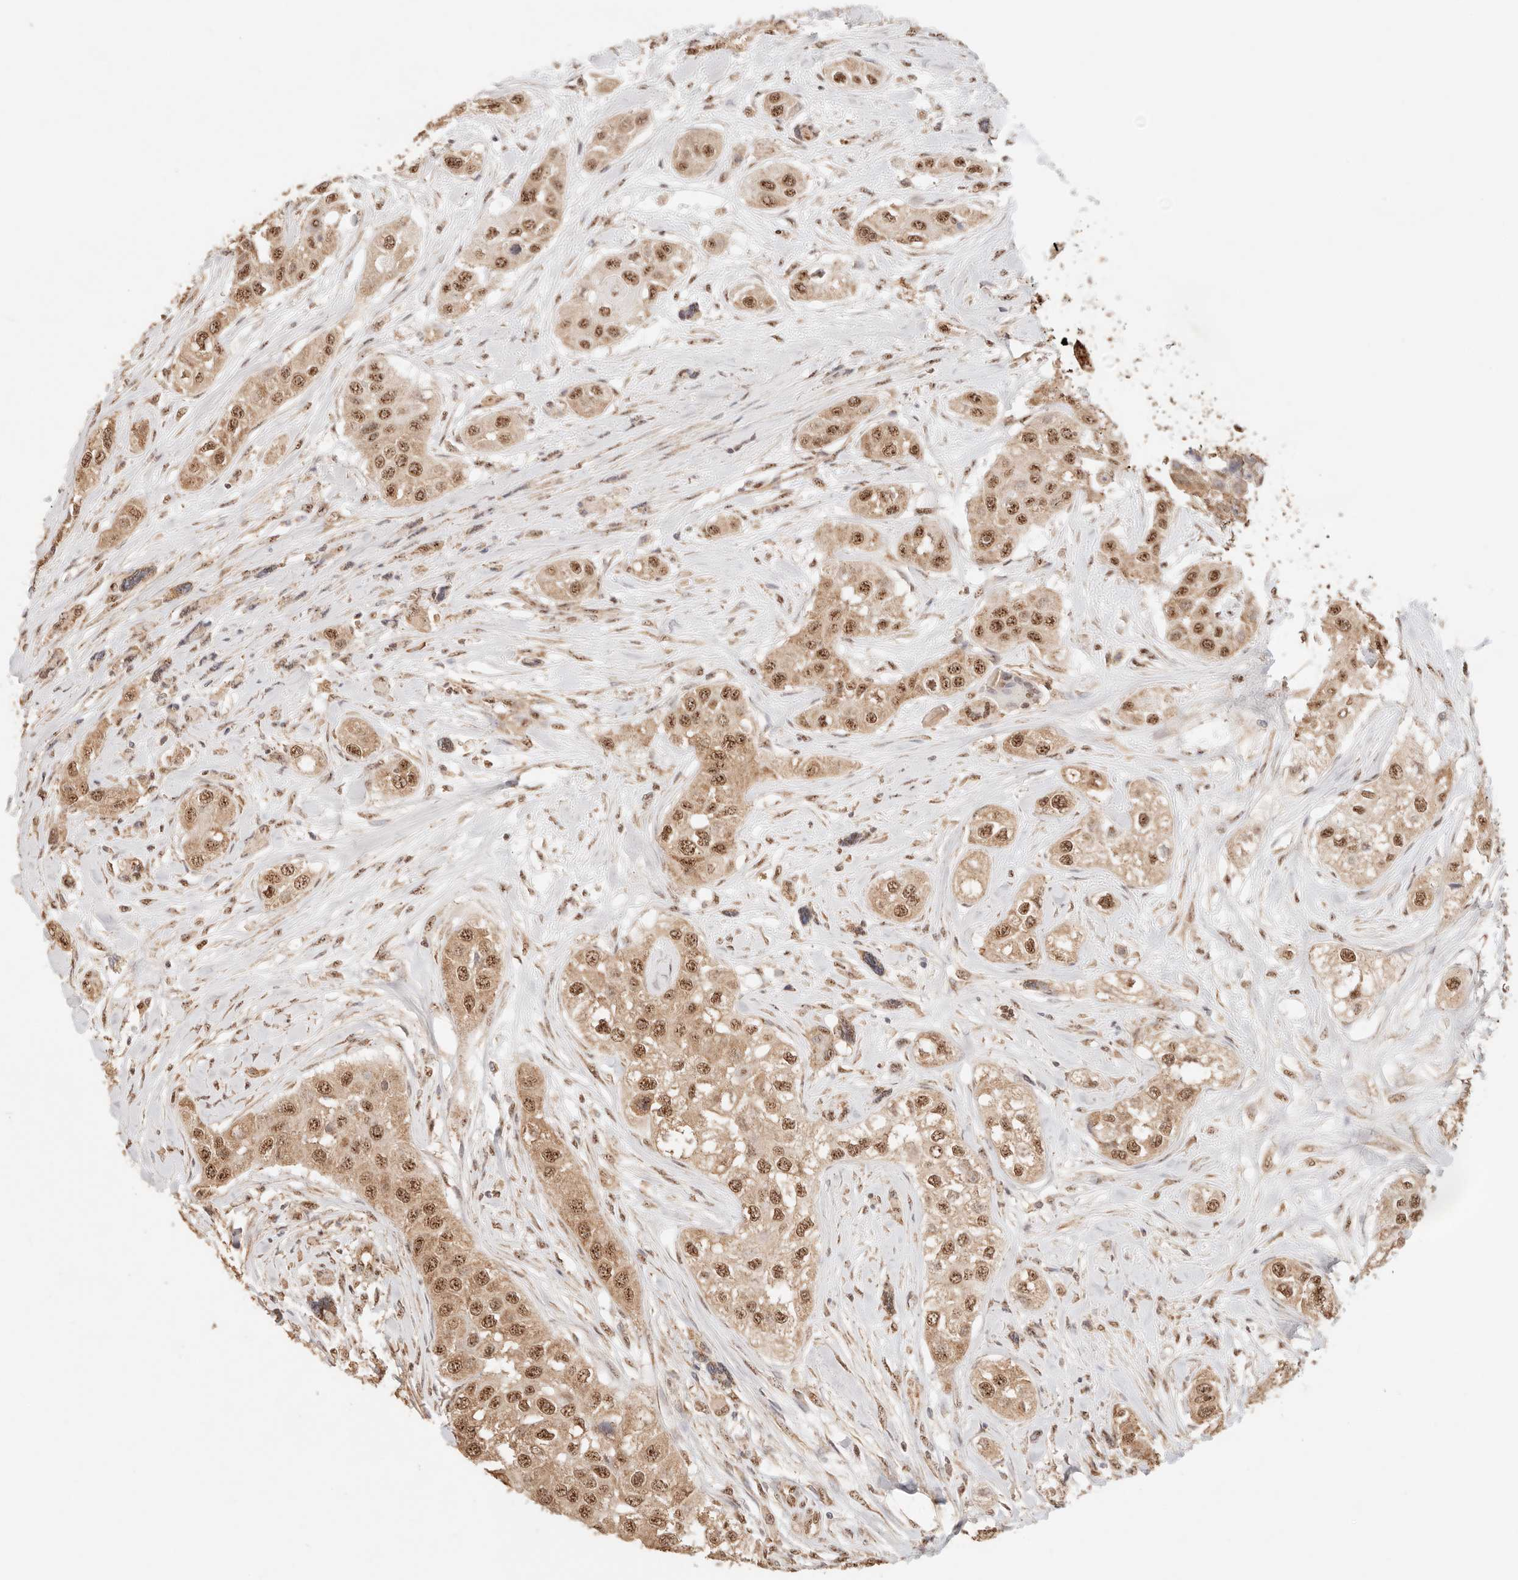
{"staining": {"intensity": "moderate", "quantity": ">75%", "location": "cytoplasmic/membranous,nuclear"}, "tissue": "head and neck cancer", "cell_type": "Tumor cells", "image_type": "cancer", "snomed": [{"axis": "morphology", "description": "Normal tissue, NOS"}, {"axis": "morphology", "description": "Squamous cell carcinoma, NOS"}, {"axis": "topography", "description": "Skeletal muscle"}, {"axis": "topography", "description": "Head-Neck"}], "caption": "Human head and neck cancer stained for a protein (brown) shows moderate cytoplasmic/membranous and nuclear positive positivity in approximately >75% of tumor cells.", "gene": "IL1R2", "patient": {"sex": "male", "age": 51}}